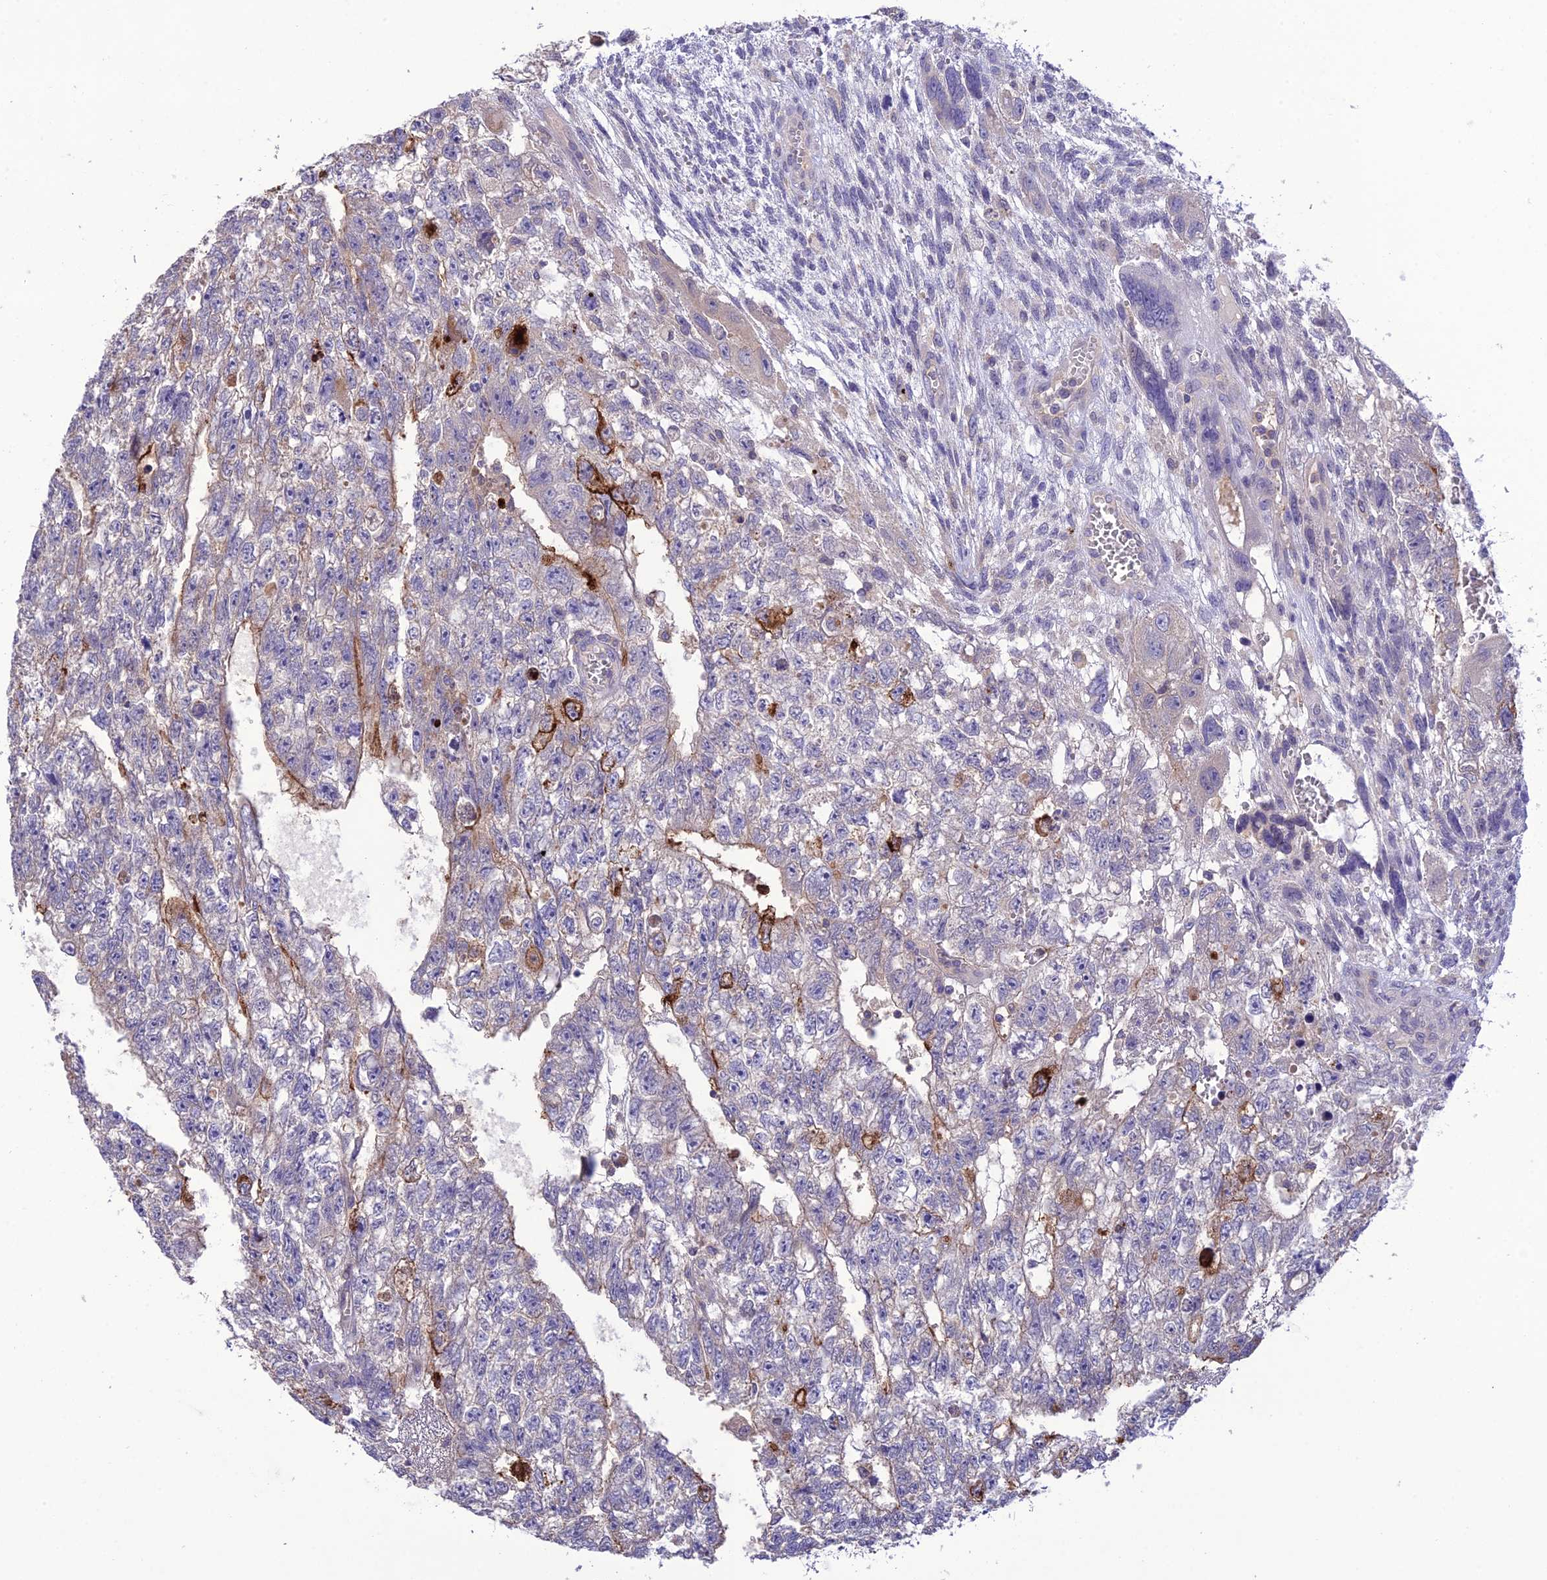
{"staining": {"intensity": "strong", "quantity": "<25%", "location": "cytoplasmic/membranous"}, "tissue": "testis cancer", "cell_type": "Tumor cells", "image_type": "cancer", "snomed": [{"axis": "morphology", "description": "Carcinoma, Embryonal, NOS"}, {"axis": "topography", "description": "Testis"}], "caption": "Protein analysis of testis embryonal carcinoma tissue reveals strong cytoplasmic/membranous positivity in about <25% of tumor cells. (brown staining indicates protein expression, while blue staining denotes nuclei).", "gene": "SNX24", "patient": {"sex": "male", "age": 26}}